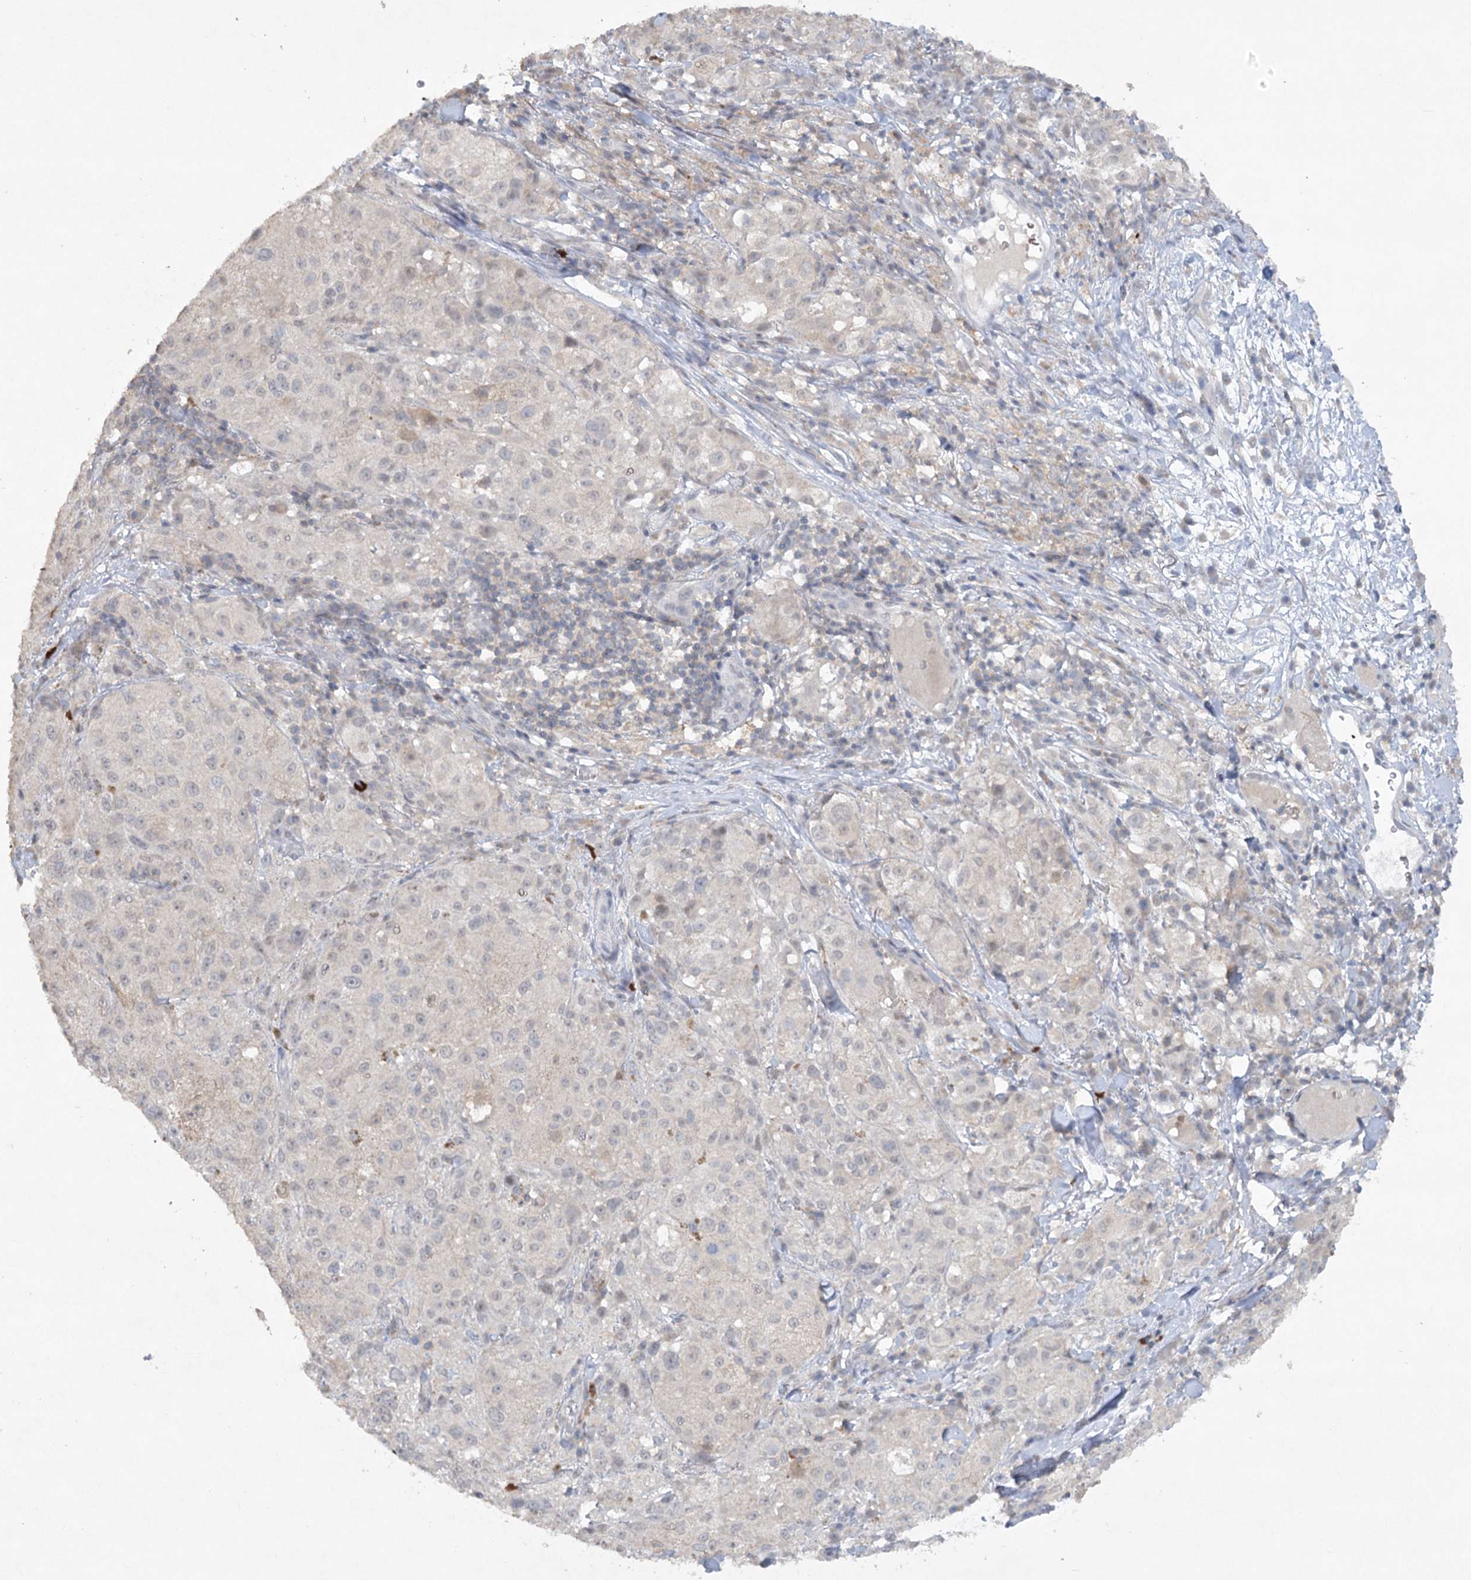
{"staining": {"intensity": "negative", "quantity": "none", "location": "none"}, "tissue": "melanoma", "cell_type": "Tumor cells", "image_type": "cancer", "snomed": [{"axis": "morphology", "description": "Necrosis, NOS"}, {"axis": "morphology", "description": "Malignant melanoma, NOS"}, {"axis": "topography", "description": "Skin"}], "caption": "This image is of malignant melanoma stained with IHC to label a protein in brown with the nuclei are counter-stained blue. There is no staining in tumor cells.", "gene": "TRAF3IP1", "patient": {"sex": "female", "age": 87}}